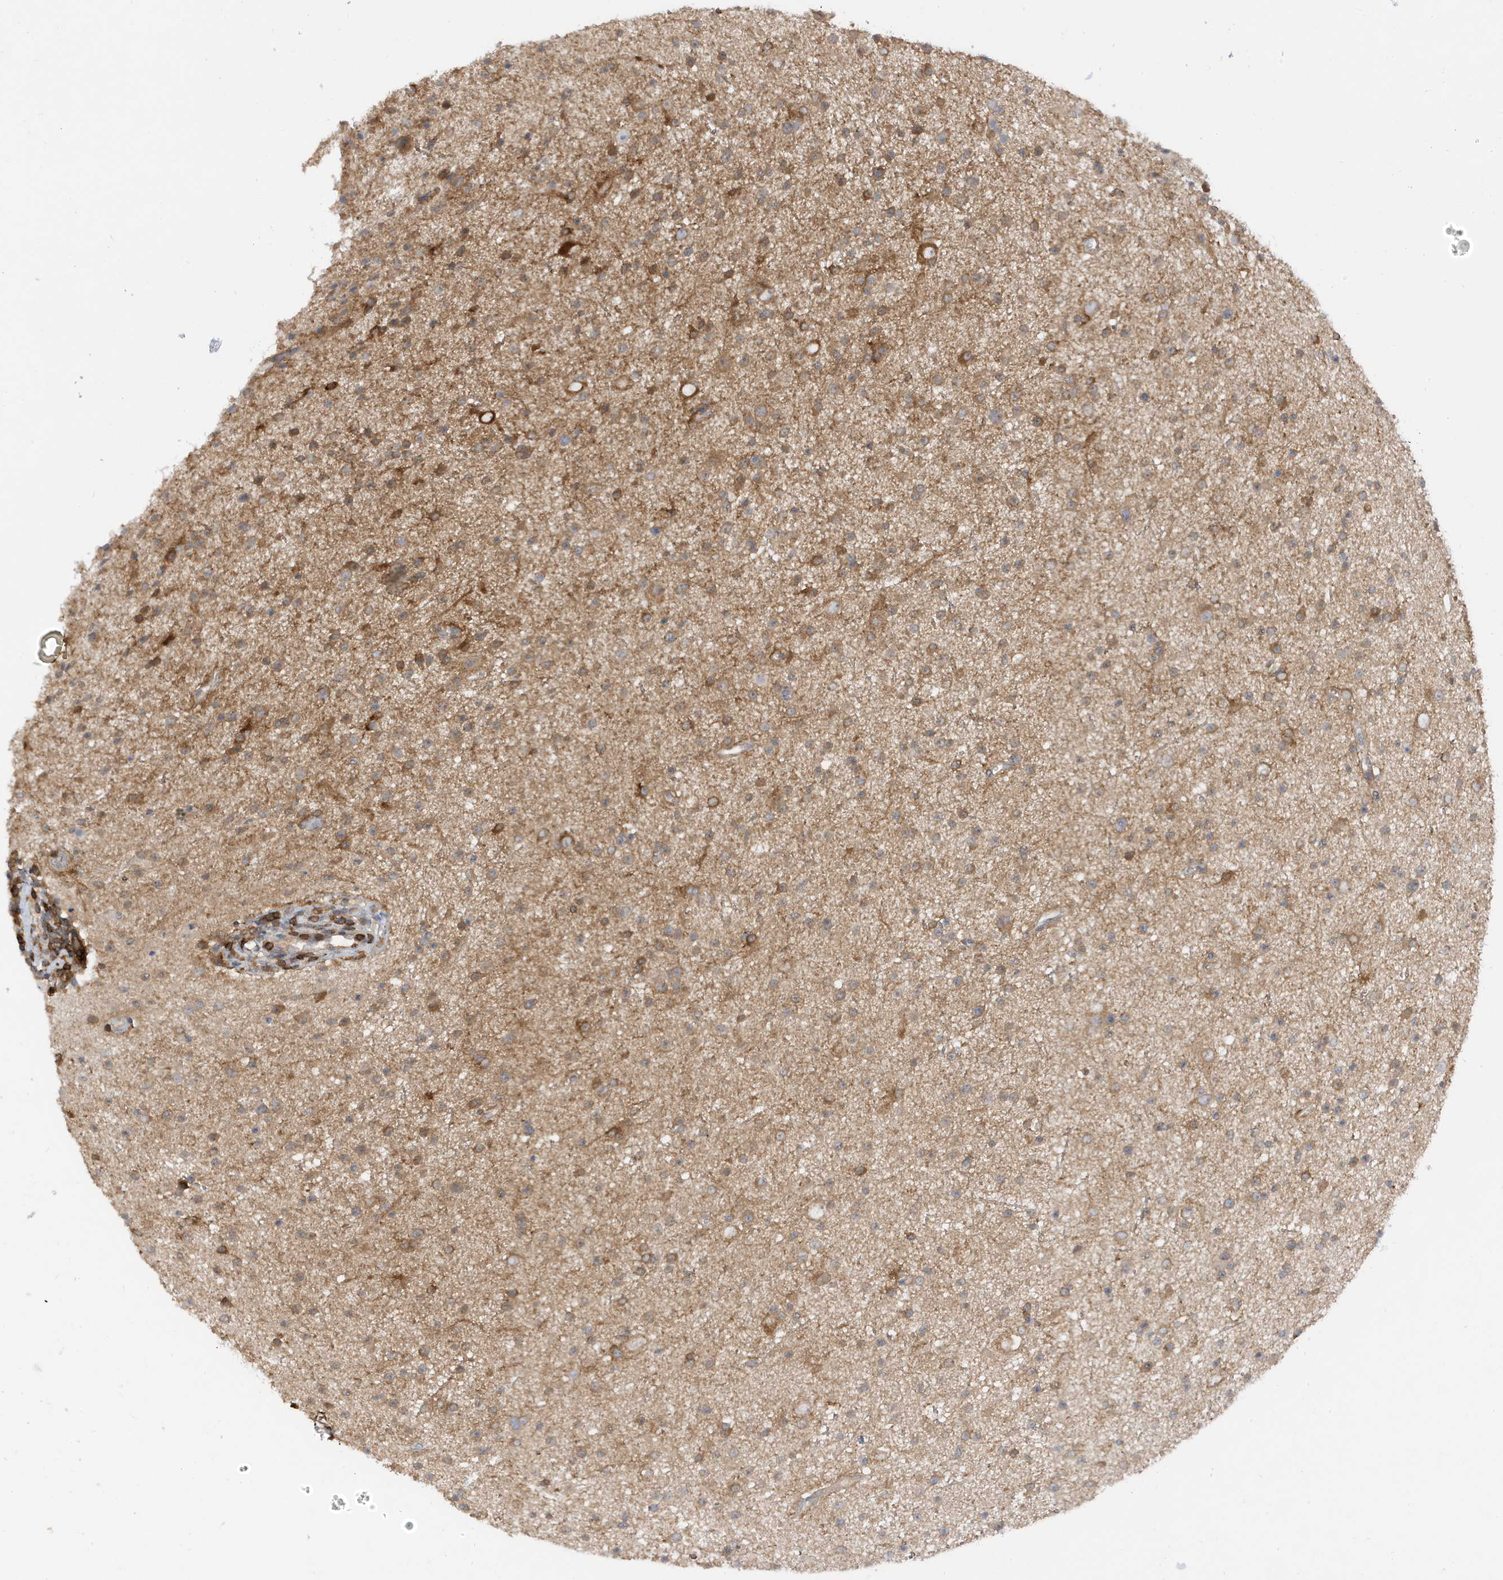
{"staining": {"intensity": "moderate", "quantity": "25%-75%", "location": "cytoplasmic/membranous"}, "tissue": "glioma", "cell_type": "Tumor cells", "image_type": "cancer", "snomed": [{"axis": "morphology", "description": "Glioma, malignant, Low grade"}, {"axis": "topography", "description": "Cerebral cortex"}], "caption": "Immunohistochemical staining of low-grade glioma (malignant) displays medium levels of moderate cytoplasmic/membranous staining in approximately 25%-75% of tumor cells. Using DAB (brown) and hematoxylin (blue) stains, captured at high magnification using brightfield microscopy.", "gene": "PHACTR2", "patient": {"sex": "female", "age": 39}}